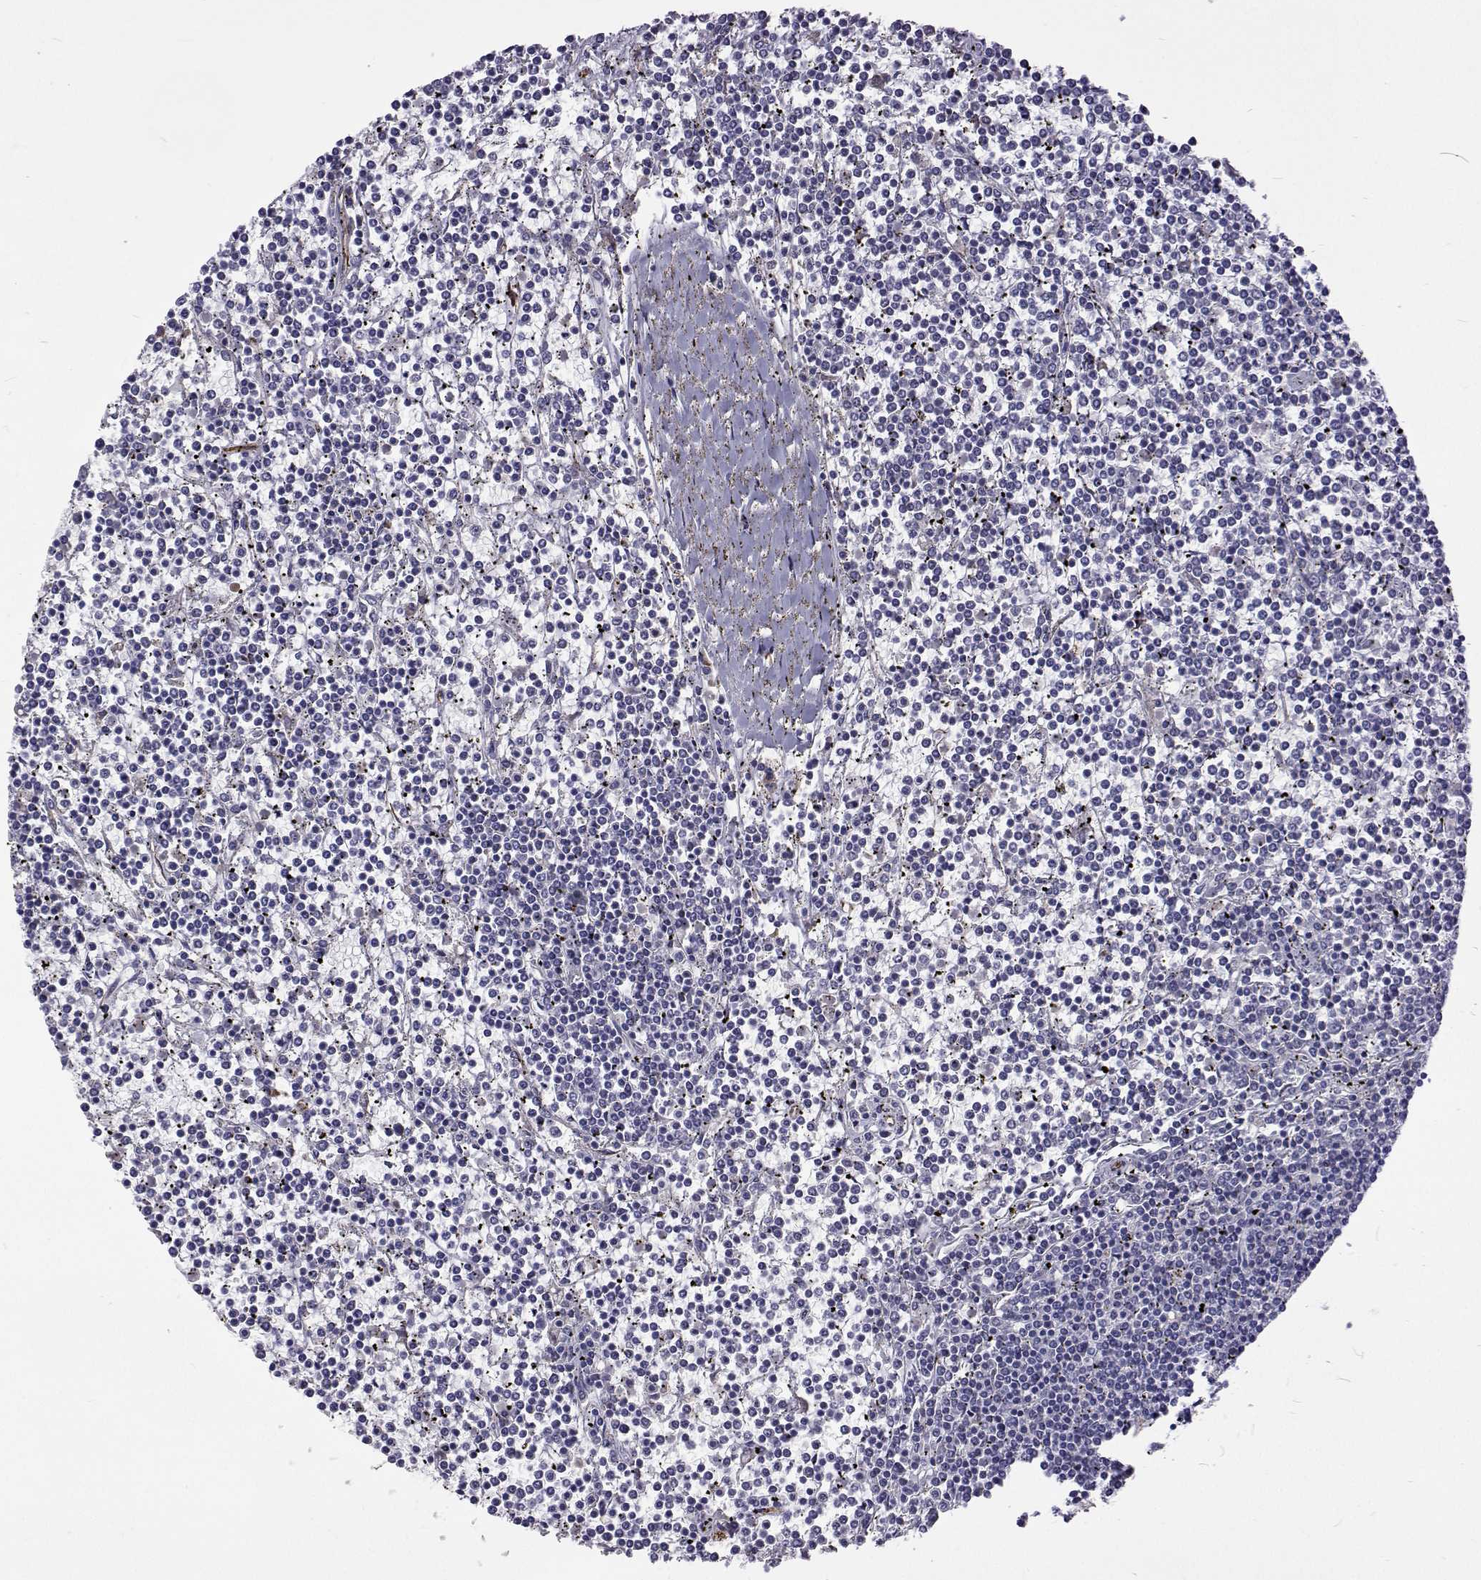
{"staining": {"intensity": "negative", "quantity": "none", "location": "none"}, "tissue": "lymphoma", "cell_type": "Tumor cells", "image_type": "cancer", "snomed": [{"axis": "morphology", "description": "Malignant lymphoma, non-Hodgkin's type, Low grade"}, {"axis": "topography", "description": "Spleen"}], "caption": "Immunohistochemical staining of human lymphoma exhibits no significant expression in tumor cells. (DAB immunohistochemistry (IHC) visualized using brightfield microscopy, high magnification).", "gene": "NPR3", "patient": {"sex": "female", "age": 19}}